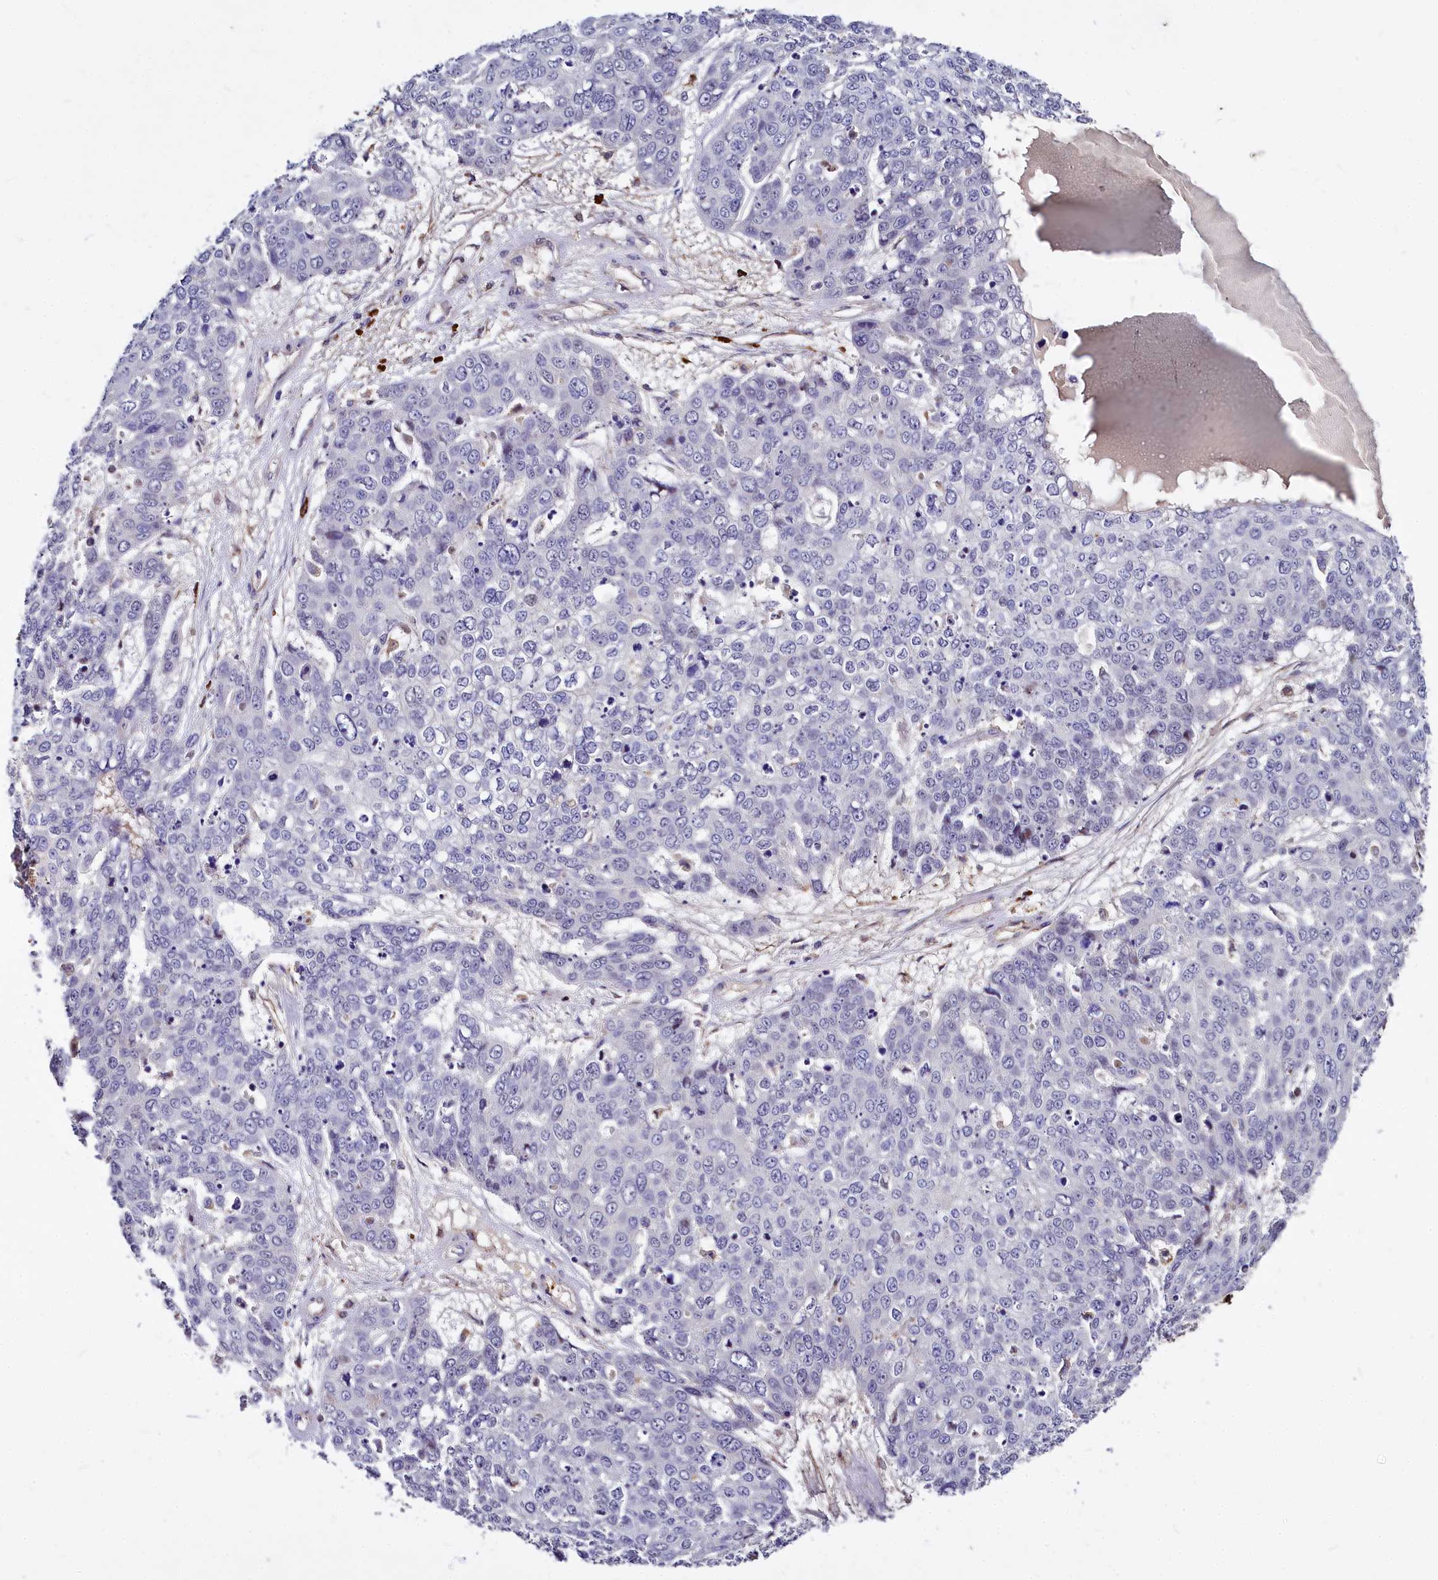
{"staining": {"intensity": "negative", "quantity": "none", "location": "none"}, "tissue": "skin cancer", "cell_type": "Tumor cells", "image_type": "cancer", "snomed": [{"axis": "morphology", "description": "Squamous cell carcinoma, NOS"}, {"axis": "topography", "description": "Skin"}], "caption": "IHC image of neoplastic tissue: human skin squamous cell carcinoma stained with DAB (3,3'-diaminobenzidine) displays no significant protein expression in tumor cells.", "gene": "ATG101", "patient": {"sex": "male", "age": 71}}